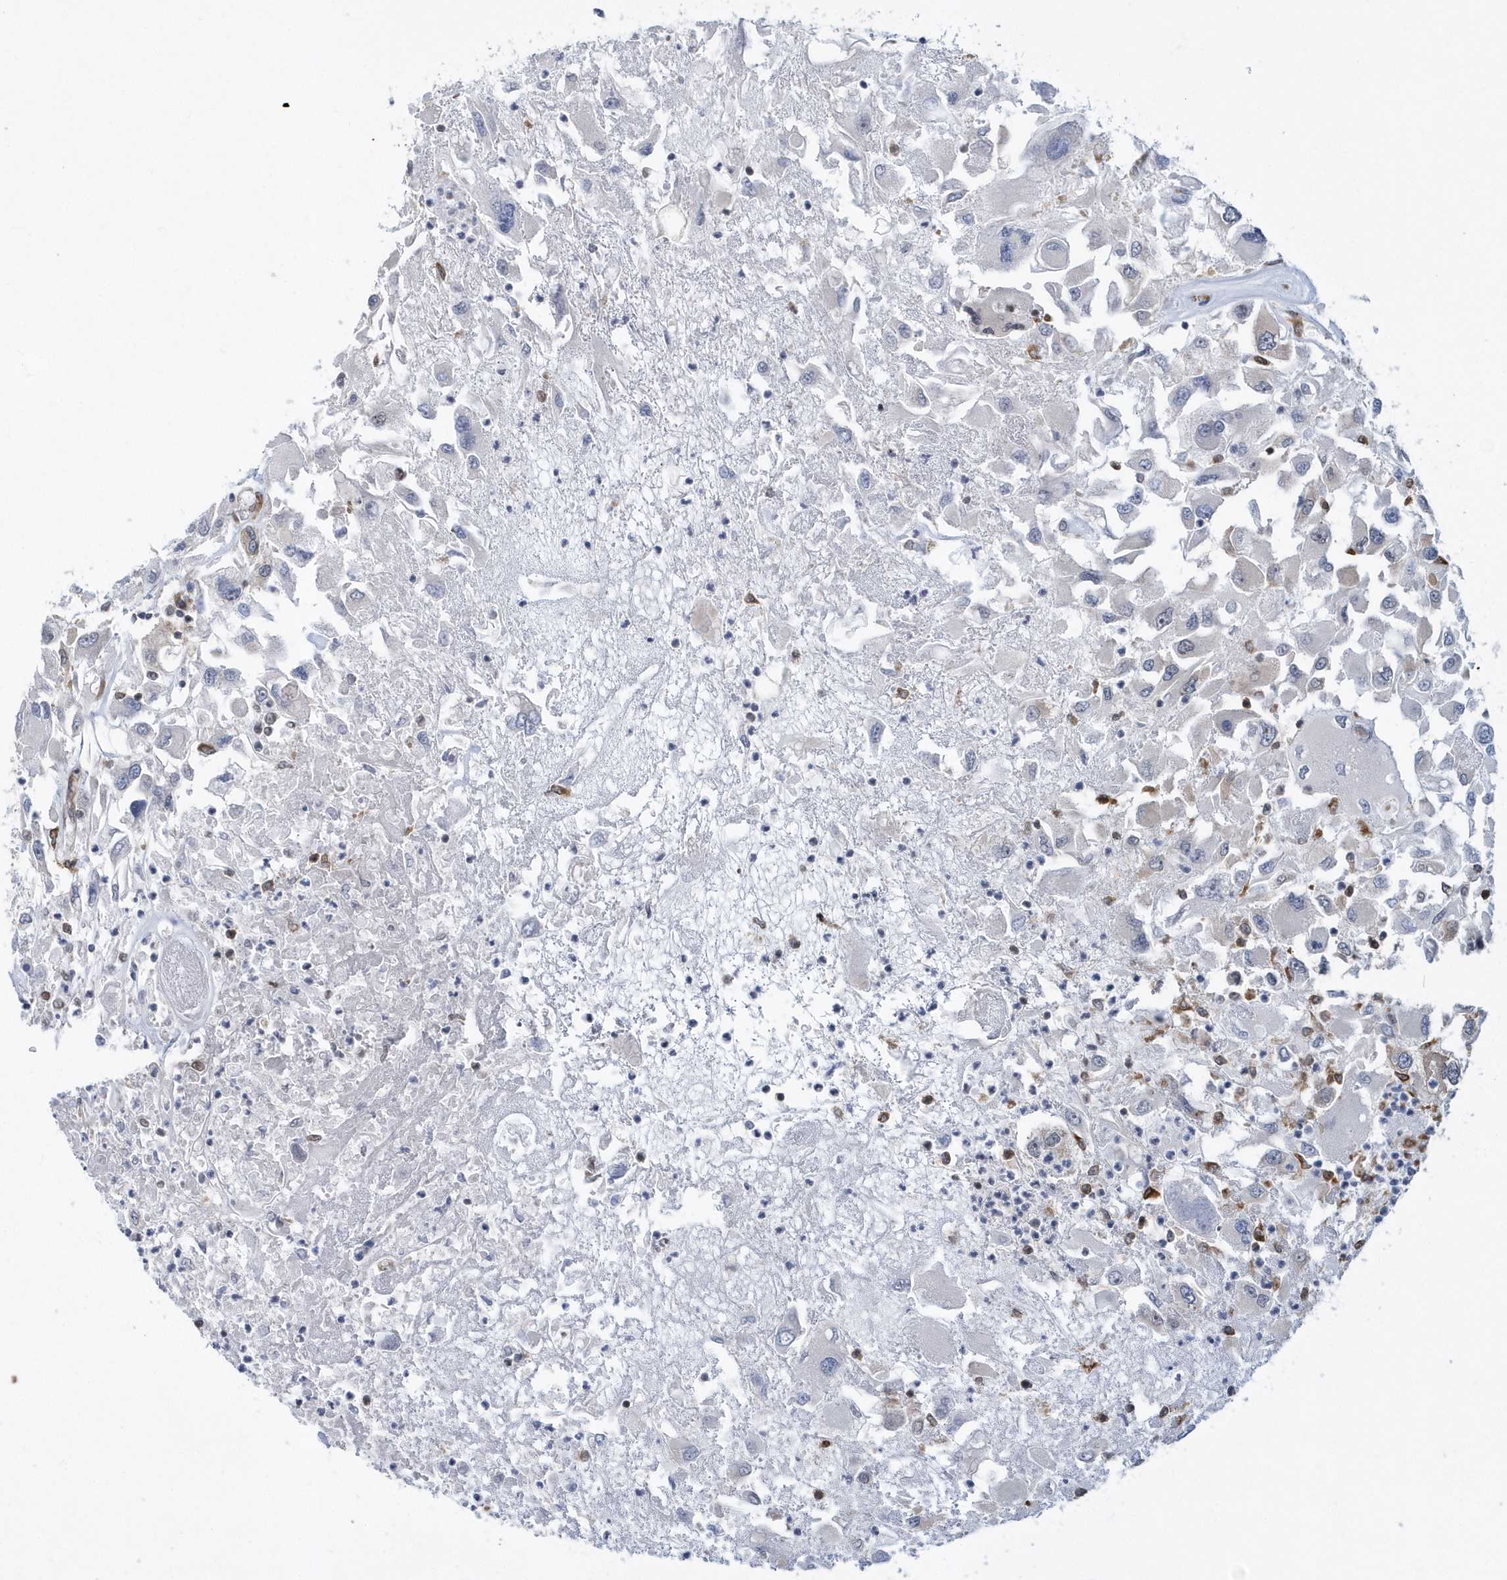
{"staining": {"intensity": "negative", "quantity": "none", "location": "none"}, "tissue": "renal cancer", "cell_type": "Tumor cells", "image_type": "cancer", "snomed": [{"axis": "morphology", "description": "Adenocarcinoma, NOS"}, {"axis": "topography", "description": "Kidney"}], "caption": "The micrograph shows no significant staining in tumor cells of renal adenocarcinoma.", "gene": "PHF1", "patient": {"sex": "female", "age": 52}}